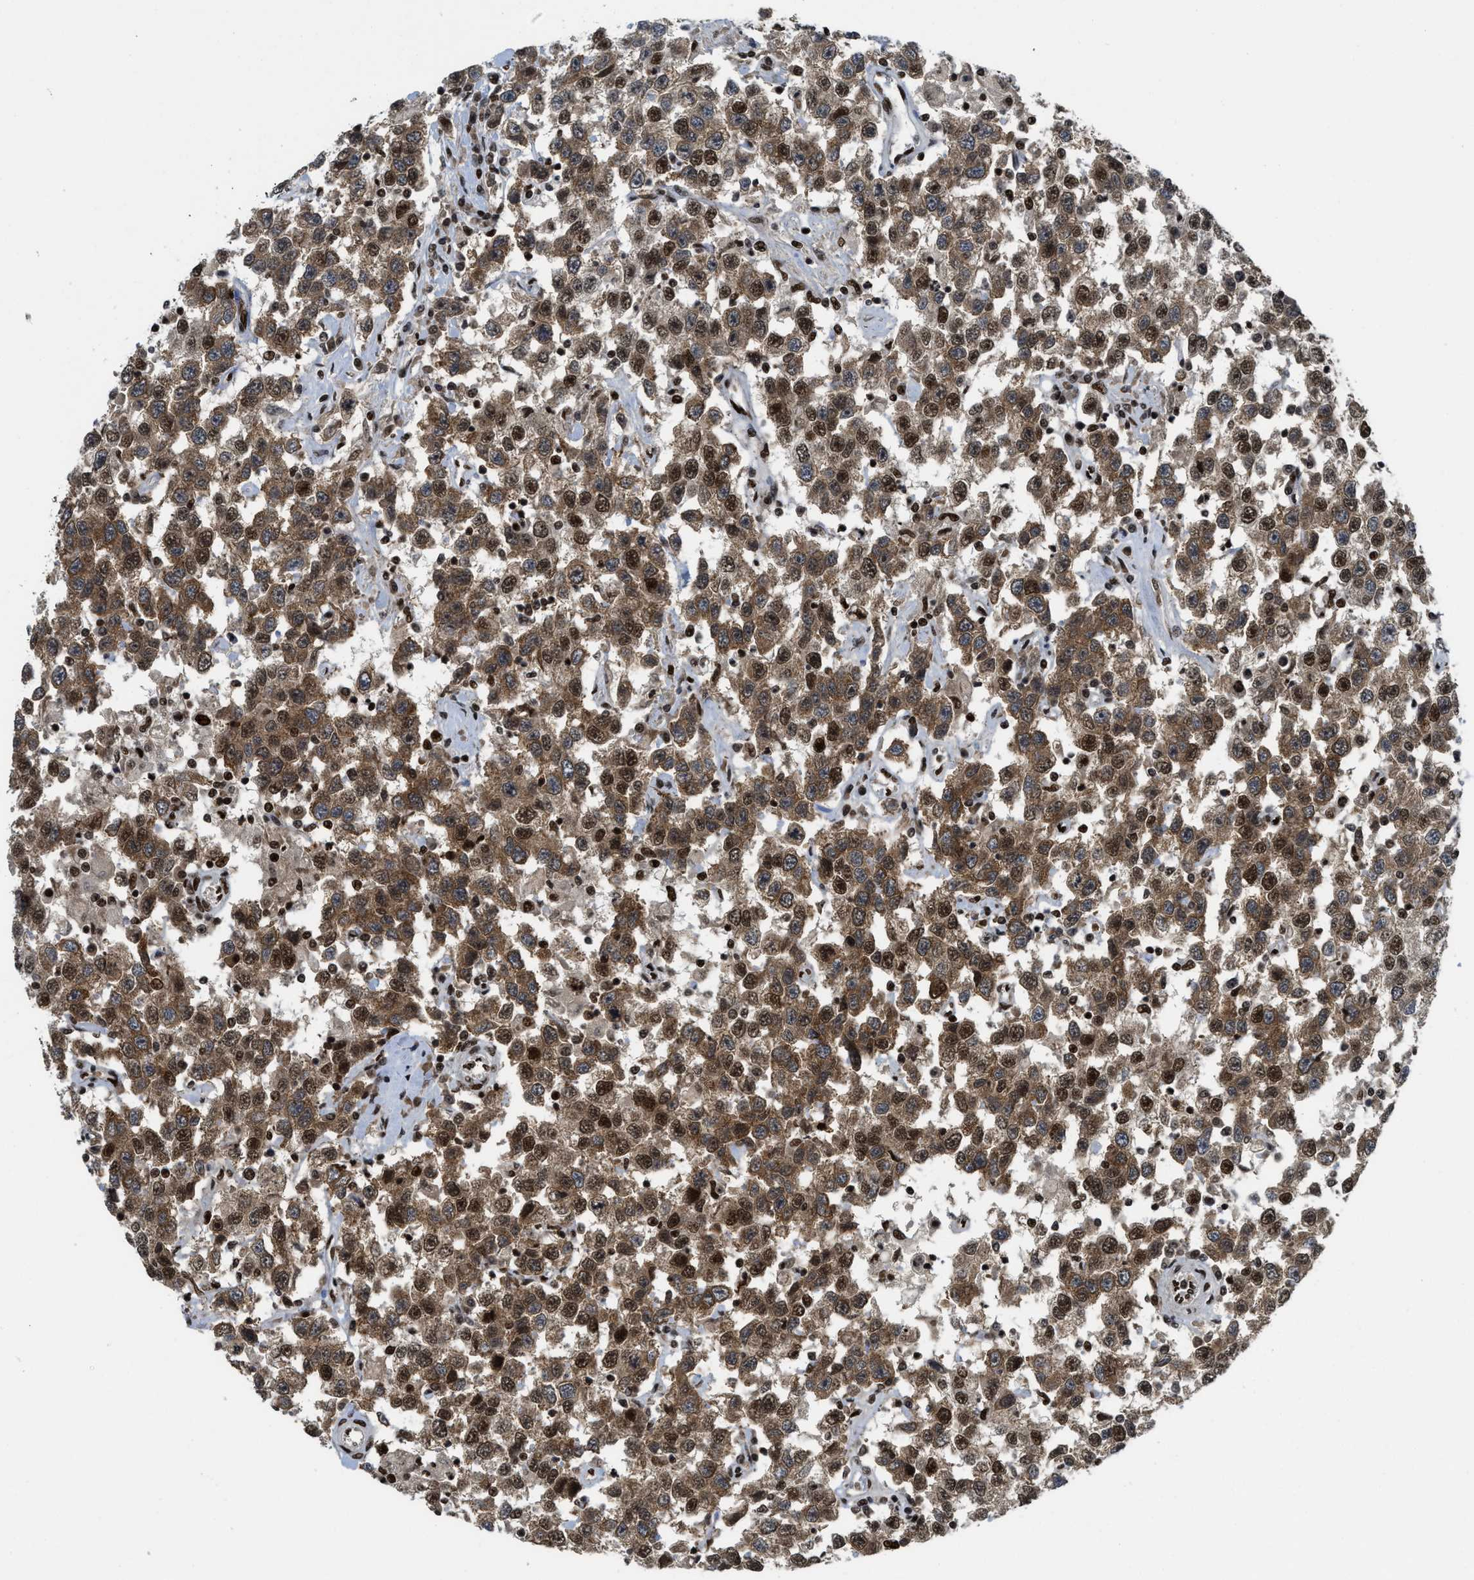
{"staining": {"intensity": "strong", "quantity": ">75%", "location": "cytoplasmic/membranous,nuclear"}, "tissue": "testis cancer", "cell_type": "Tumor cells", "image_type": "cancer", "snomed": [{"axis": "morphology", "description": "Seminoma, NOS"}, {"axis": "topography", "description": "Testis"}], "caption": "DAB immunohistochemical staining of human testis cancer (seminoma) displays strong cytoplasmic/membranous and nuclear protein expression in about >75% of tumor cells.", "gene": "RFX5", "patient": {"sex": "male", "age": 41}}